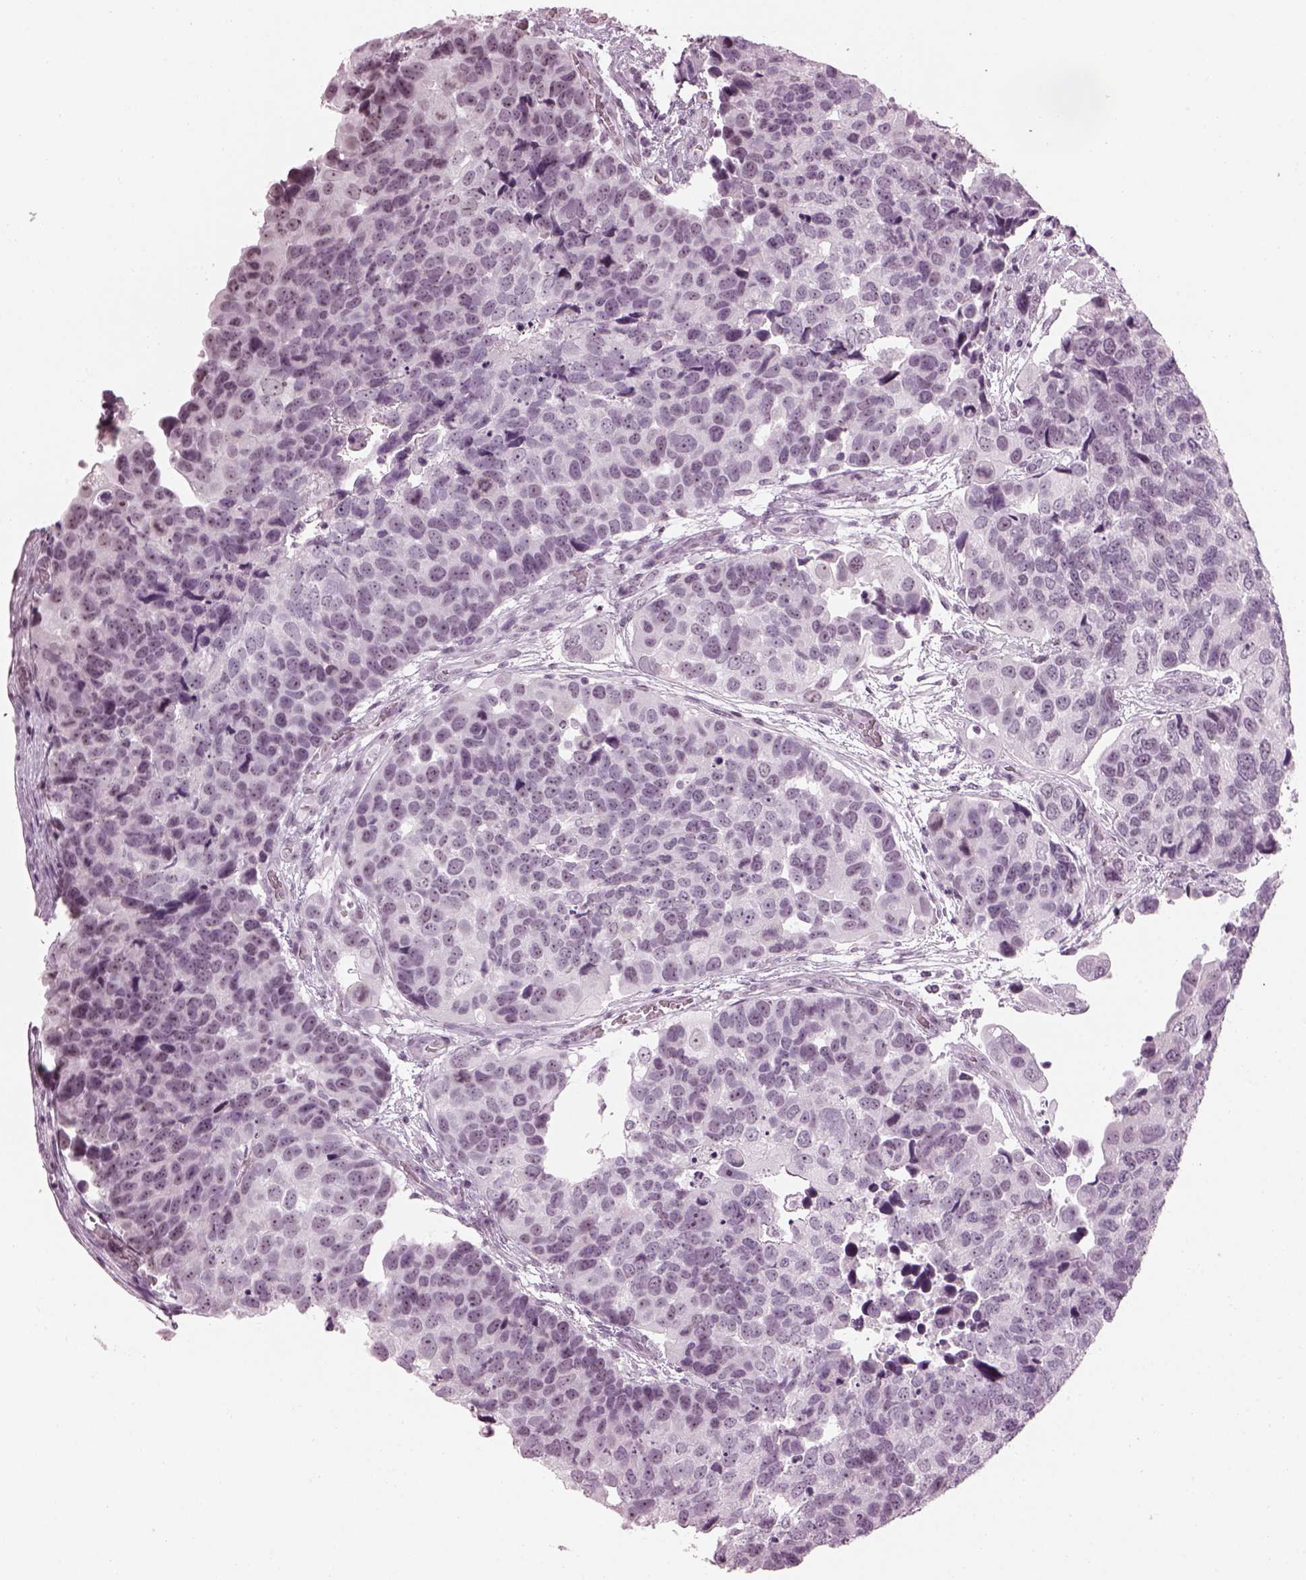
{"staining": {"intensity": "weak", "quantity": "<25%", "location": "nuclear"}, "tissue": "urothelial cancer", "cell_type": "Tumor cells", "image_type": "cancer", "snomed": [{"axis": "morphology", "description": "Urothelial carcinoma, High grade"}, {"axis": "topography", "description": "Urinary bladder"}], "caption": "This image is of urothelial cancer stained with immunohistochemistry to label a protein in brown with the nuclei are counter-stained blue. There is no expression in tumor cells. (Immunohistochemistry, brightfield microscopy, high magnification).", "gene": "ADGRG2", "patient": {"sex": "male", "age": 60}}